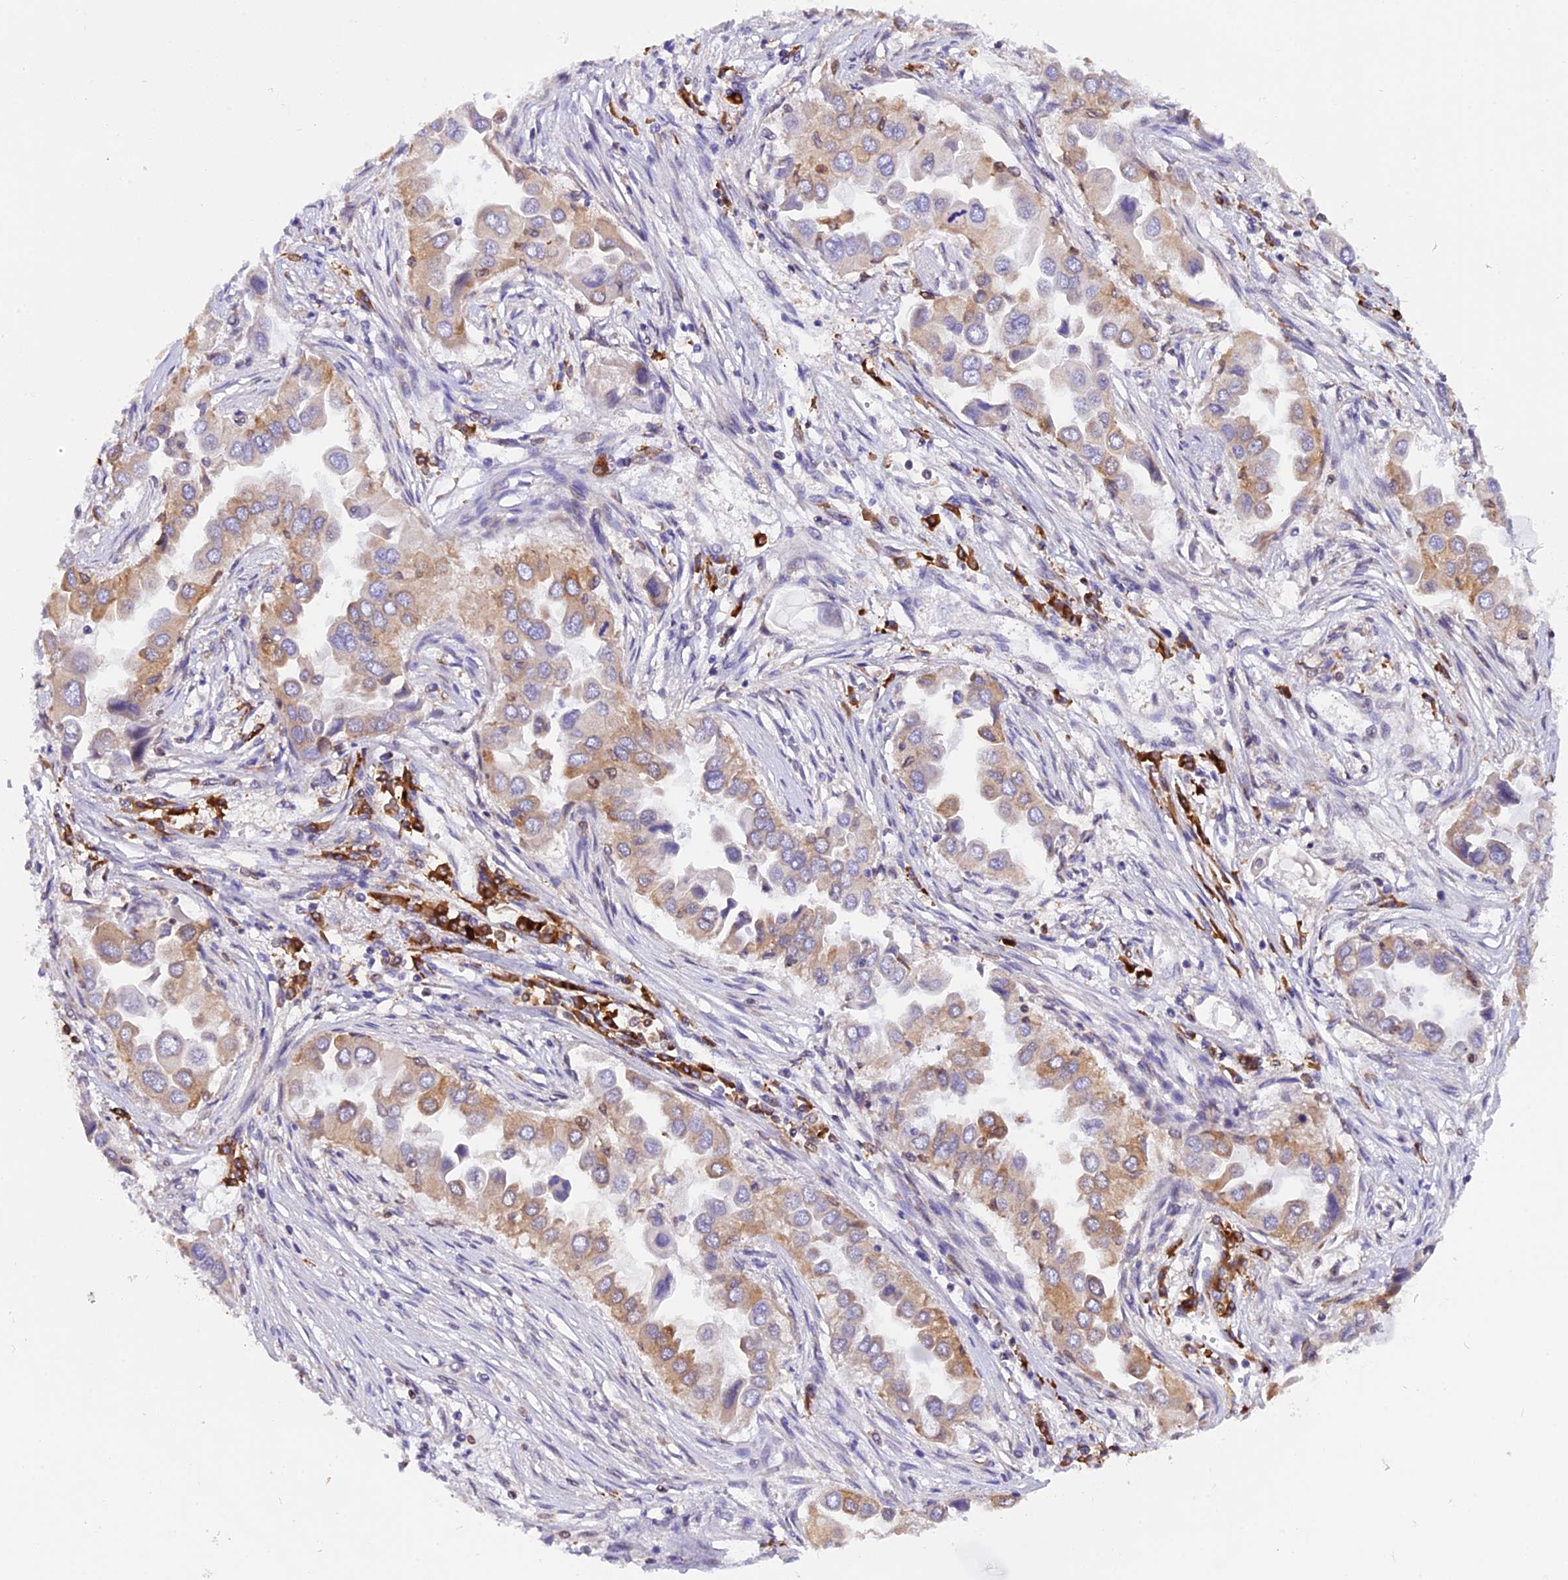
{"staining": {"intensity": "weak", "quantity": "25%-75%", "location": "cytoplasmic/membranous"}, "tissue": "lung cancer", "cell_type": "Tumor cells", "image_type": "cancer", "snomed": [{"axis": "morphology", "description": "Adenocarcinoma, NOS"}, {"axis": "topography", "description": "Lung"}], "caption": "Protein analysis of lung adenocarcinoma tissue shows weak cytoplasmic/membranous positivity in about 25%-75% of tumor cells.", "gene": "HERPUD1", "patient": {"sex": "female", "age": 76}}